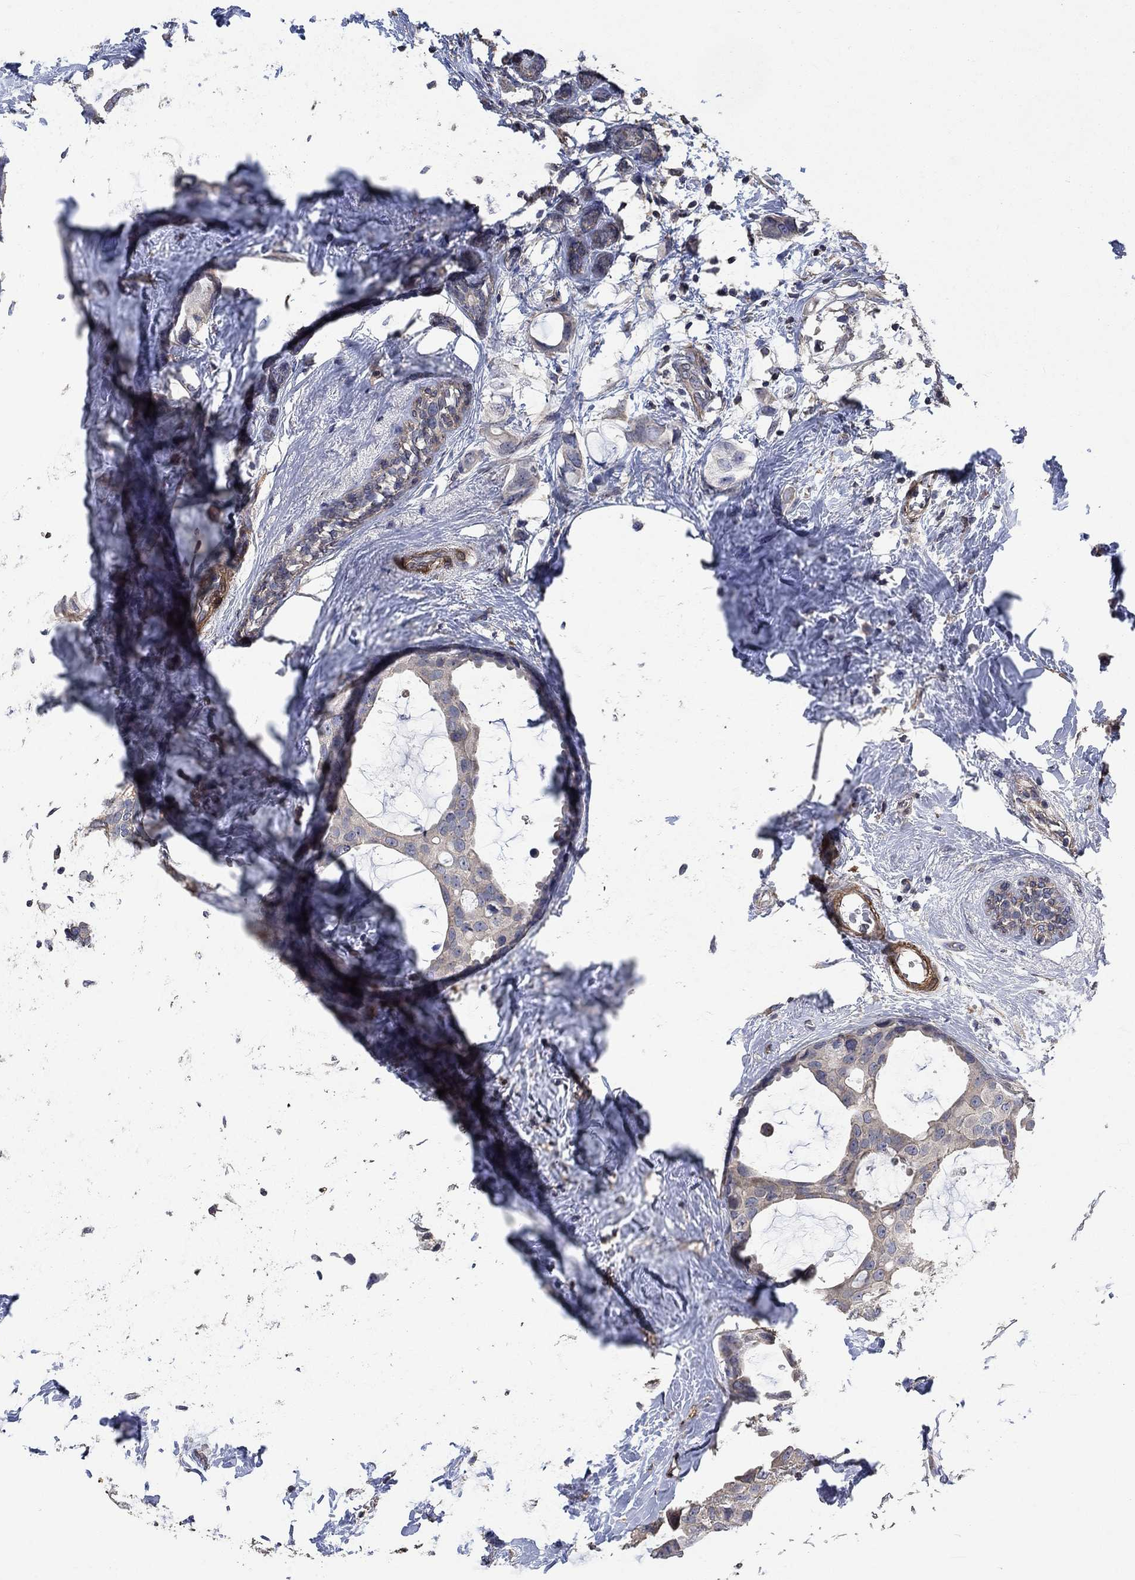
{"staining": {"intensity": "weak", "quantity": "<25%", "location": "cytoplasmic/membranous"}, "tissue": "breast cancer", "cell_type": "Tumor cells", "image_type": "cancer", "snomed": [{"axis": "morphology", "description": "Duct carcinoma"}, {"axis": "topography", "description": "Breast"}], "caption": "Immunohistochemistry (IHC) of human breast cancer demonstrates no expression in tumor cells. (Immunohistochemistry, brightfield microscopy, high magnification).", "gene": "PDE3A", "patient": {"sex": "female", "age": 45}}